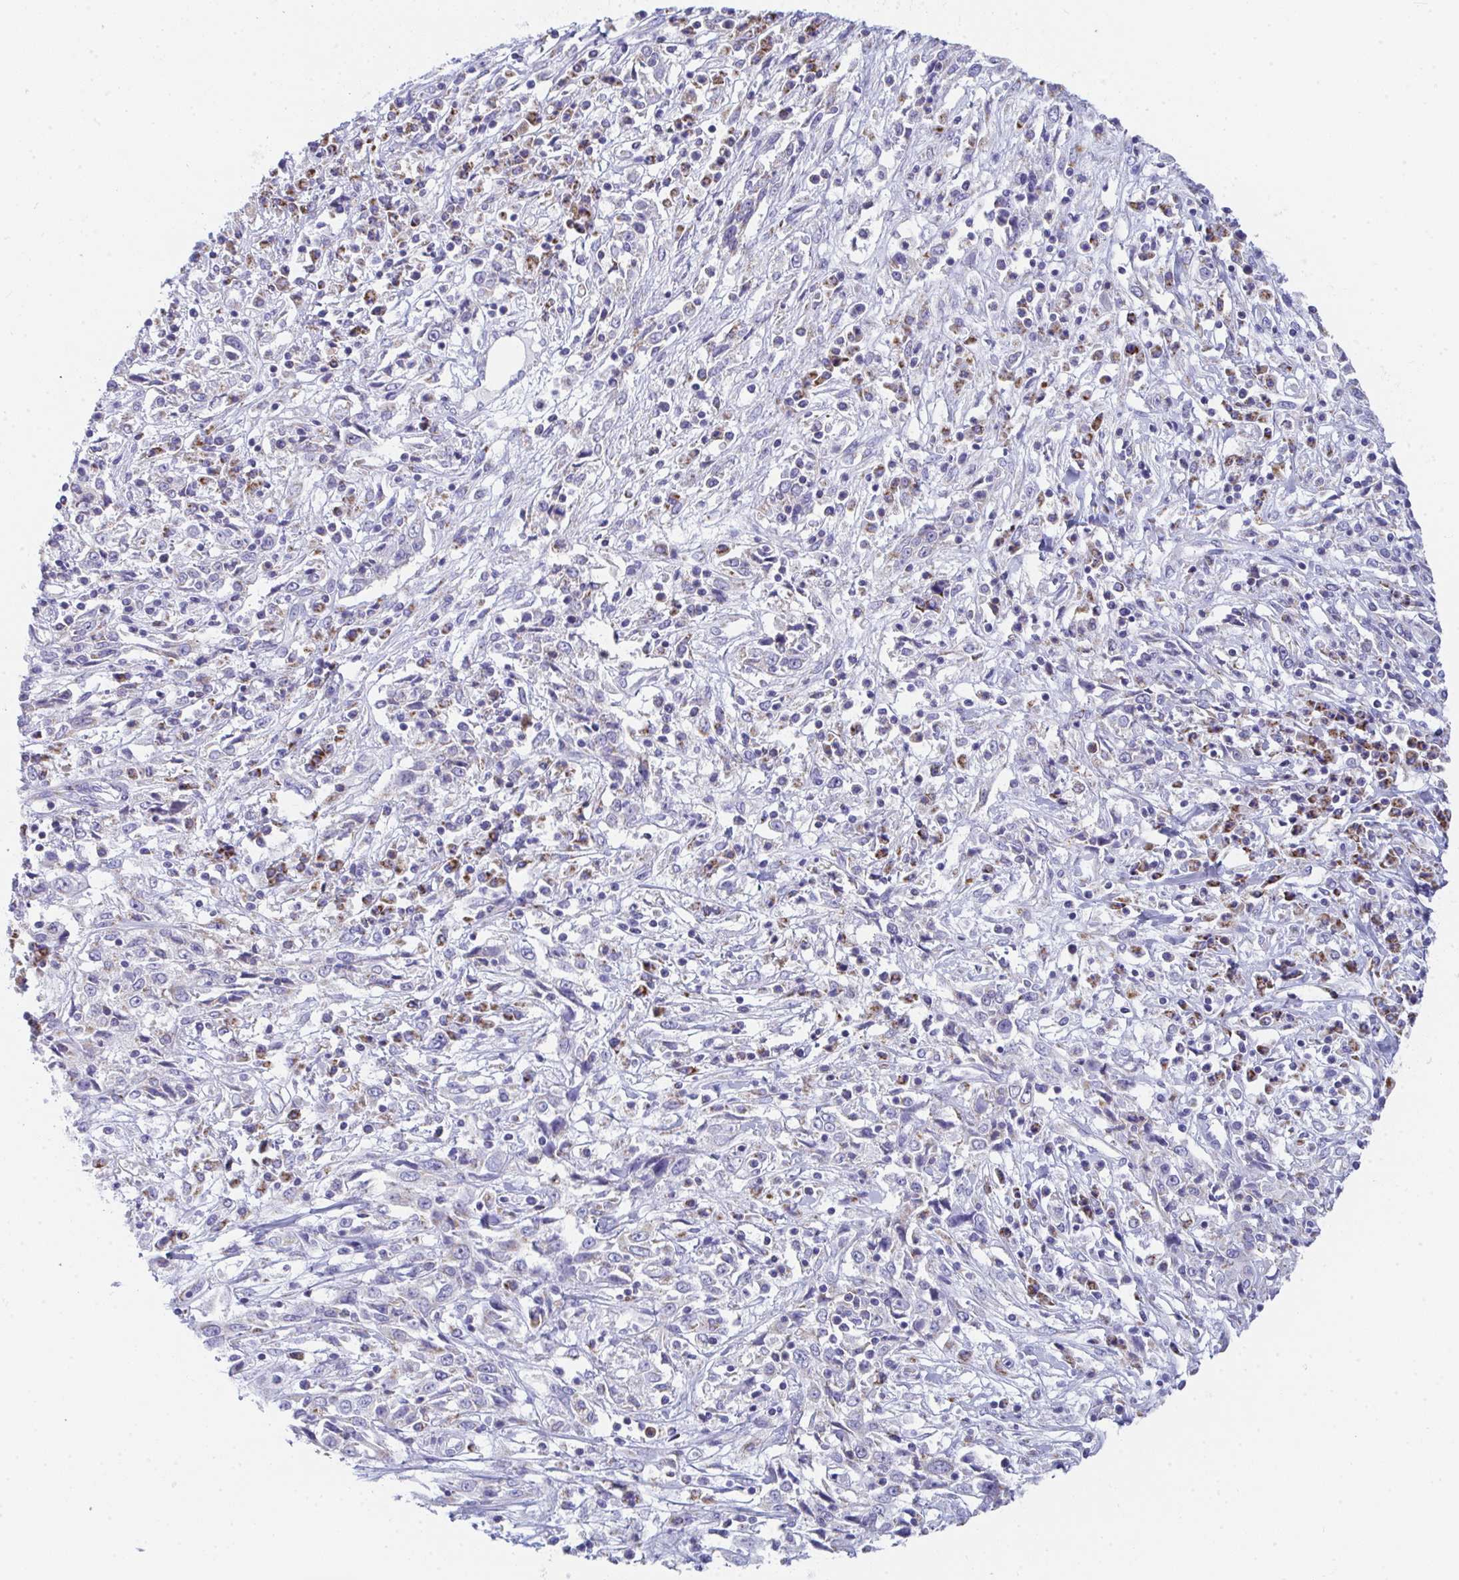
{"staining": {"intensity": "negative", "quantity": "none", "location": "none"}, "tissue": "cervical cancer", "cell_type": "Tumor cells", "image_type": "cancer", "snomed": [{"axis": "morphology", "description": "Adenocarcinoma, NOS"}, {"axis": "topography", "description": "Cervix"}], "caption": "Tumor cells are negative for protein expression in human cervical cancer (adenocarcinoma).", "gene": "AIFM1", "patient": {"sex": "female", "age": 40}}